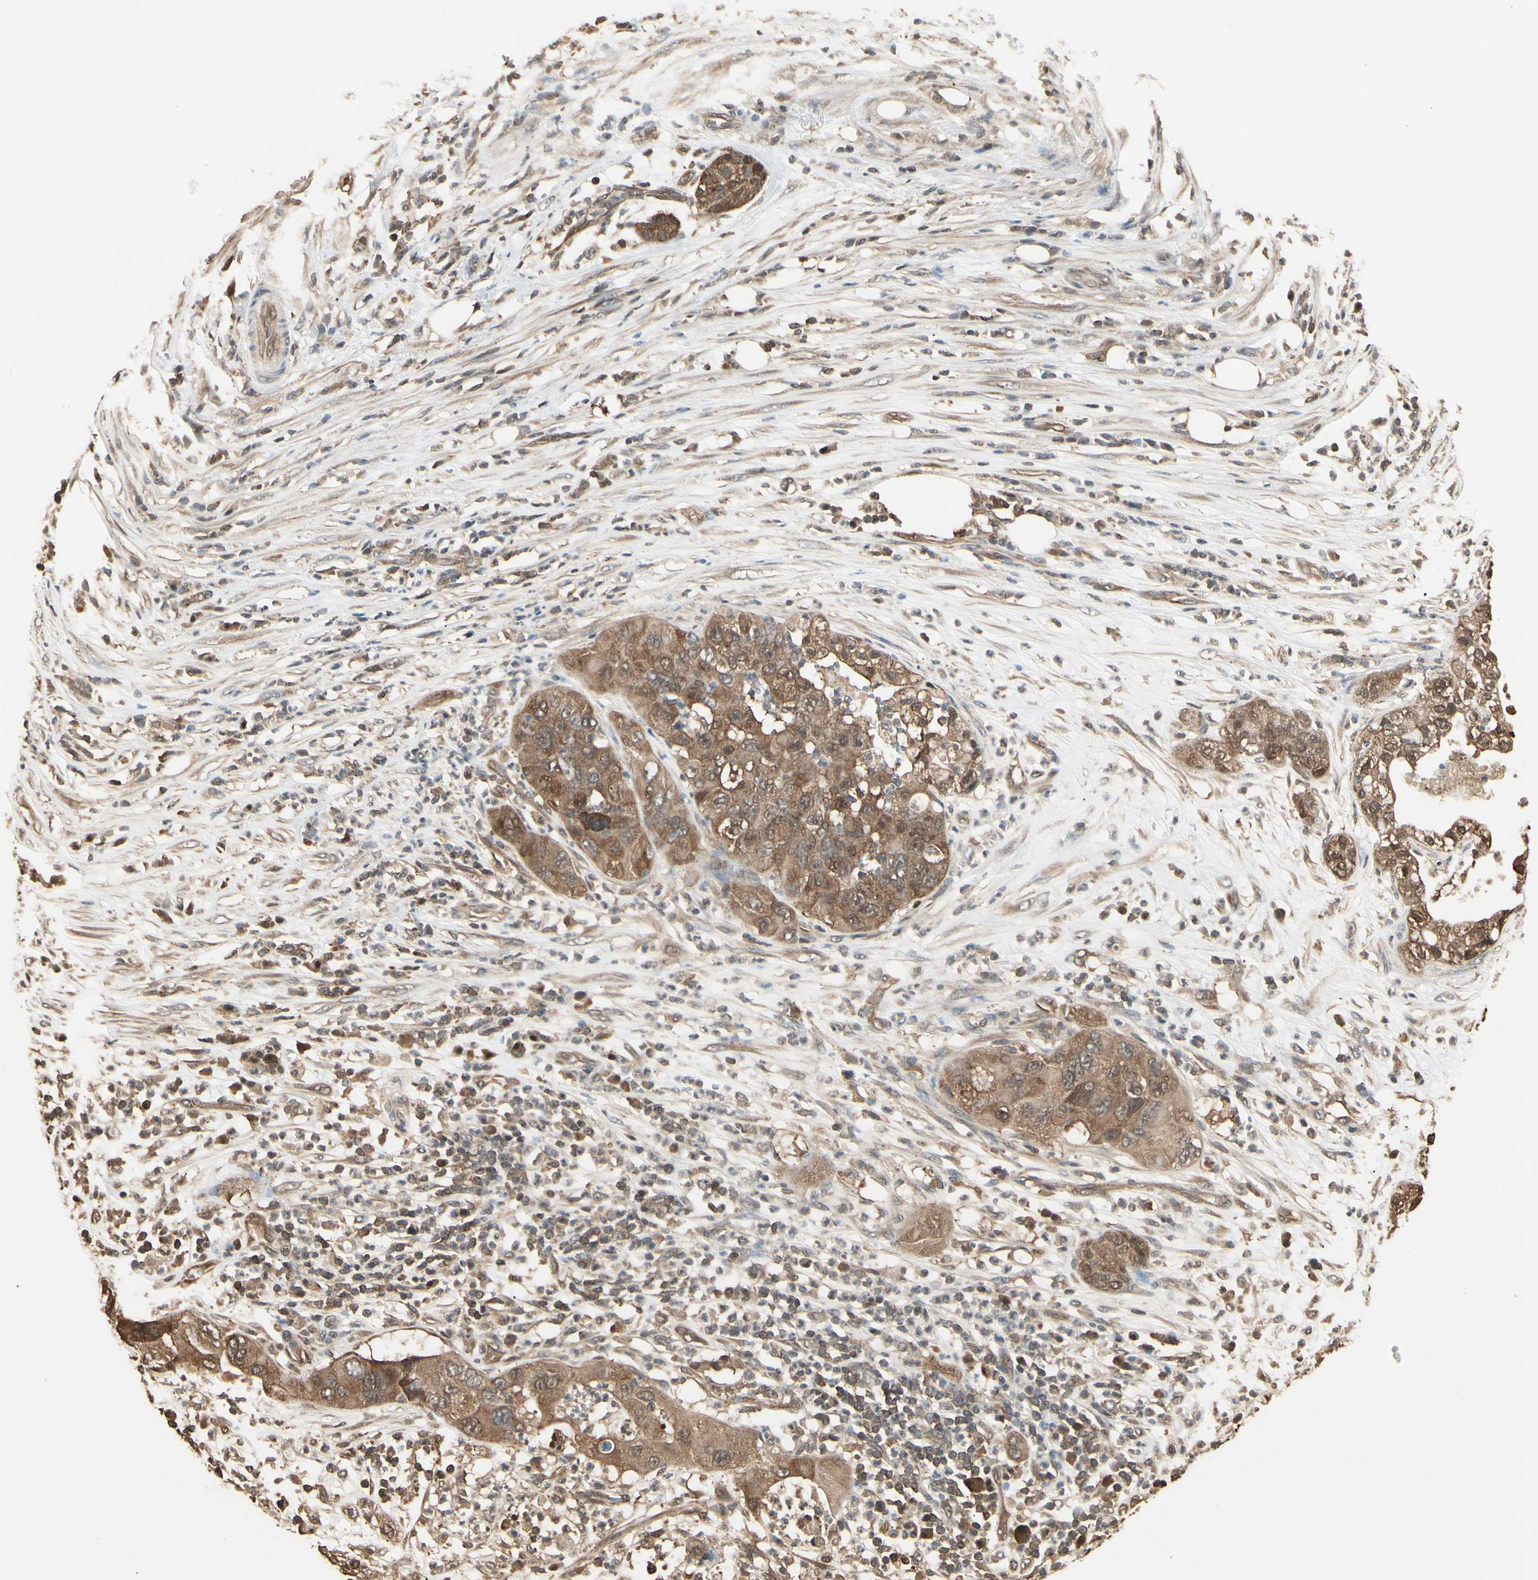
{"staining": {"intensity": "strong", "quantity": ">75%", "location": "cytoplasmic/membranous,nuclear"}, "tissue": "pancreatic cancer", "cell_type": "Tumor cells", "image_type": "cancer", "snomed": [{"axis": "morphology", "description": "Adenocarcinoma, NOS"}, {"axis": "topography", "description": "Pancreas"}], "caption": "Immunohistochemistry (IHC) (DAB (3,3'-diaminobenzidine)) staining of human pancreatic adenocarcinoma demonstrates strong cytoplasmic/membranous and nuclear protein staining in about >75% of tumor cells.", "gene": "YWHAE", "patient": {"sex": "female", "age": 78}}